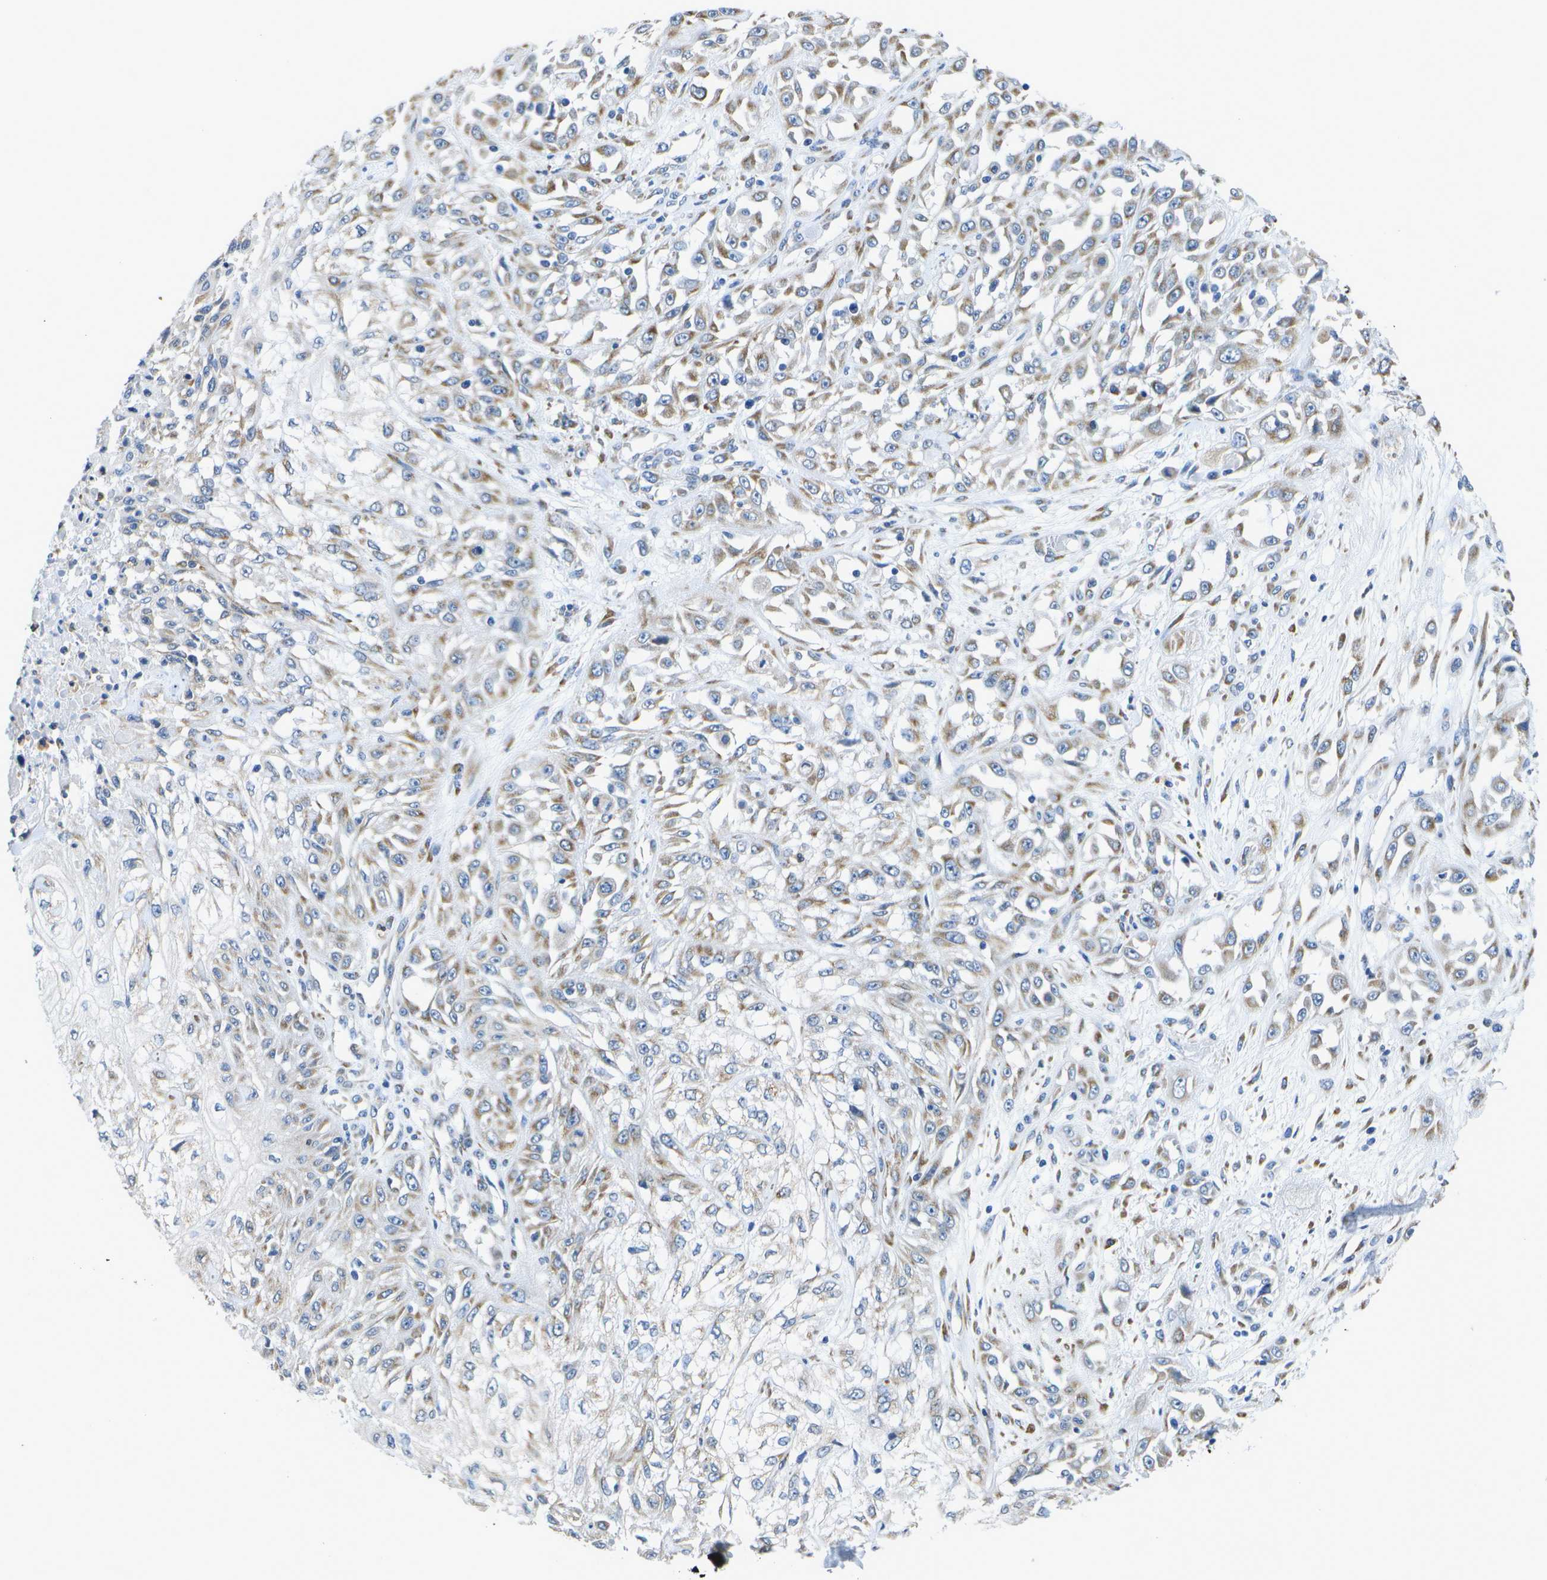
{"staining": {"intensity": "weak", "quantity": "25%-75%", "location": "cytoplasmic/membranous"}, "tissue": "skin cancer", "cell_type": "Tumor cells", "image_type": "cancer", "snomed": [{"axis": "morphology", "description": "Squamous cell carcinoma, NOS"}, {"axis": "morphology", "description": "Squamous cell carcinoma, metastatic, NOS"}, {"axis": "topography", "description": "Skin"}, {"axis": "topography", "description": "Lymph node"}], "caption": "DAB (3,3'-diaminobenzidine) immunohistochemical staining of metastatic squamous cell carcinoma (skin) displays weak cytoplasmic/membranous protein expression in about 25%-75% of tumor cells. (IHC, brightfield microscopy, high magnification).", "gene": "DSE", "patient": {"sex": "male", "age": 75}}